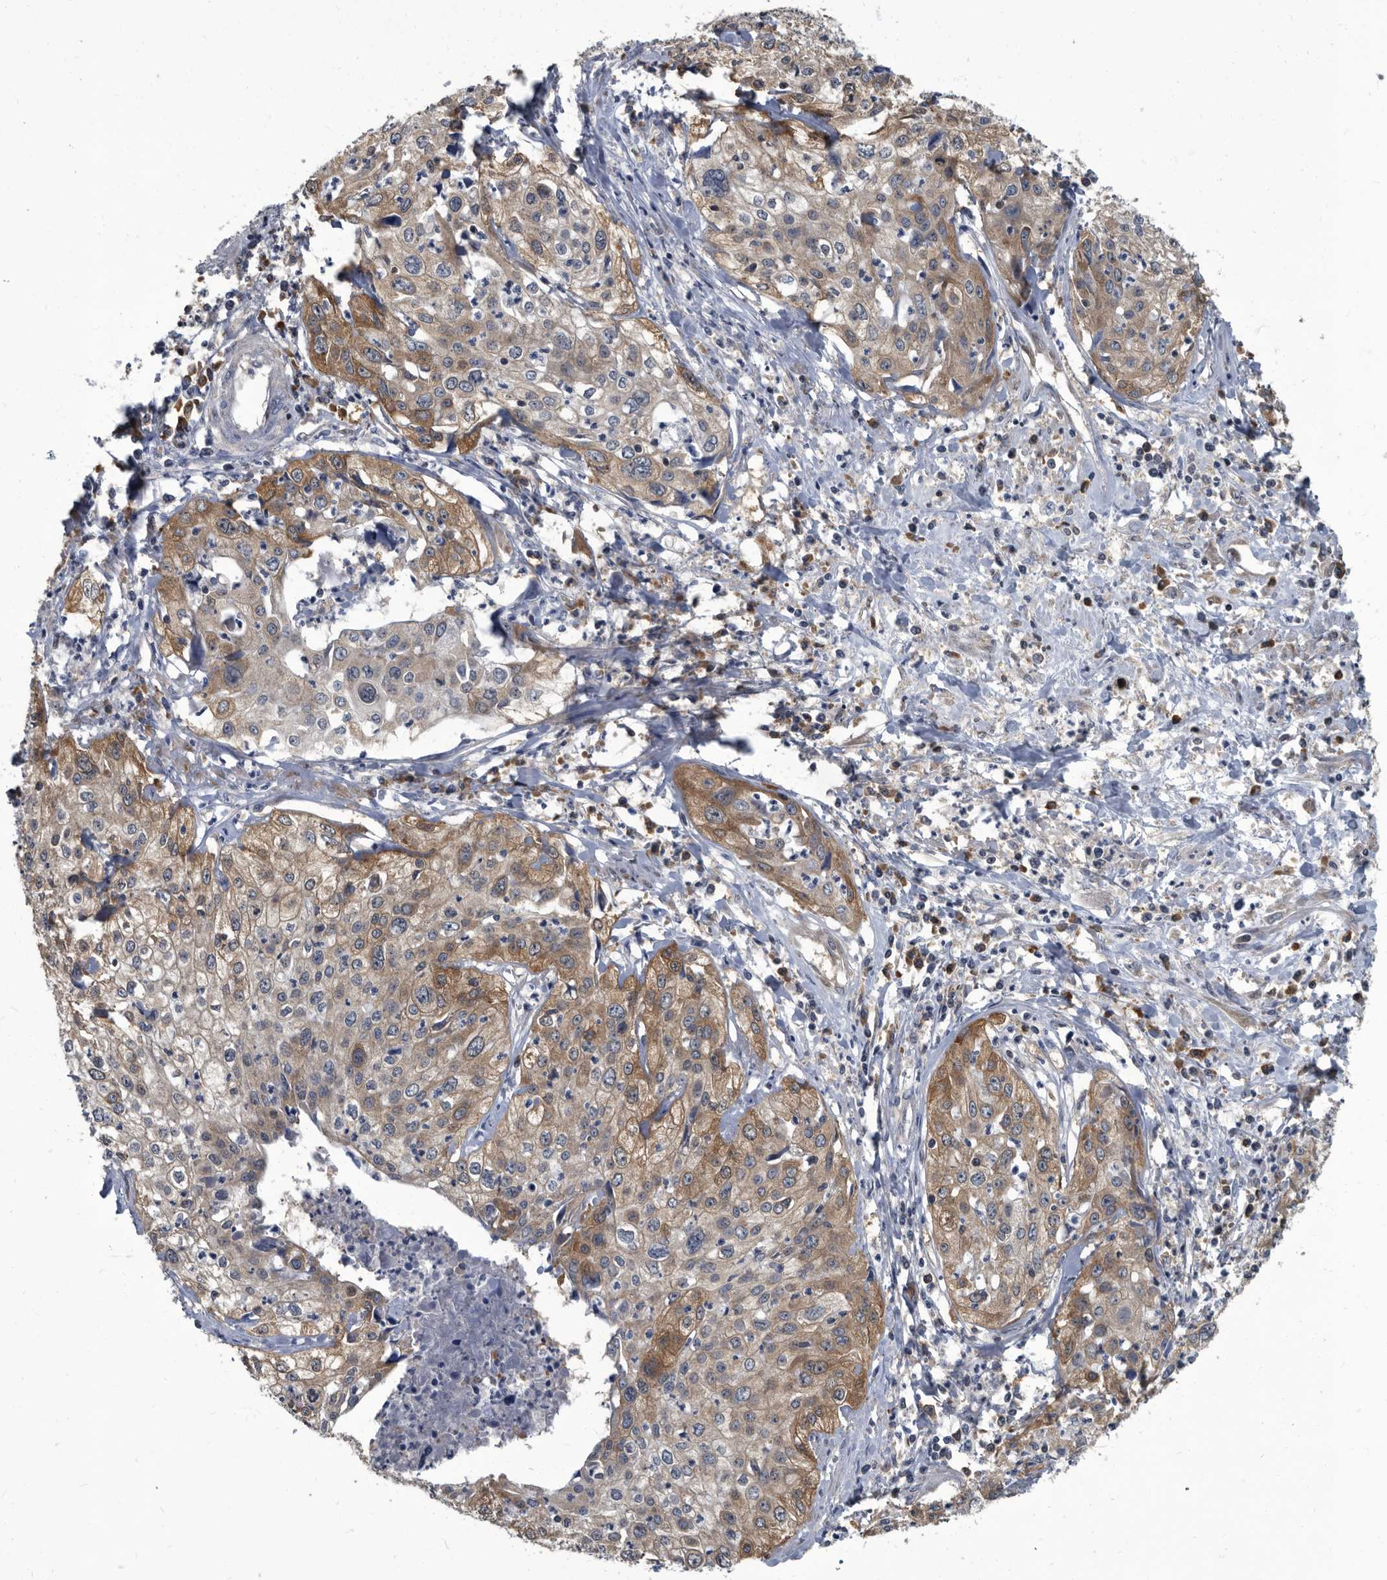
{"staining": {"intensity": "moderate", "quantity": "25%-75%", "location": "cytoplasmic/membranous"}, "tissue": "cervical cancer", "cell_type": "Tumor cells", "image_type": "cancer", "snomed": [{"axis": "morphology", "description": "Squamous cell carcinoma, NOS"}, {"axis": "topography", "description": "Cervix"}], "caption": "There is medium levels of moderate cytoplasmic/membranous positivity in tumor cells of cervical squamous cell carcinoma, as demonstrated by immunohistochemical staining (brown color).", "gene": "CDV3", "patient": {"sex": "female", "age": 31}}